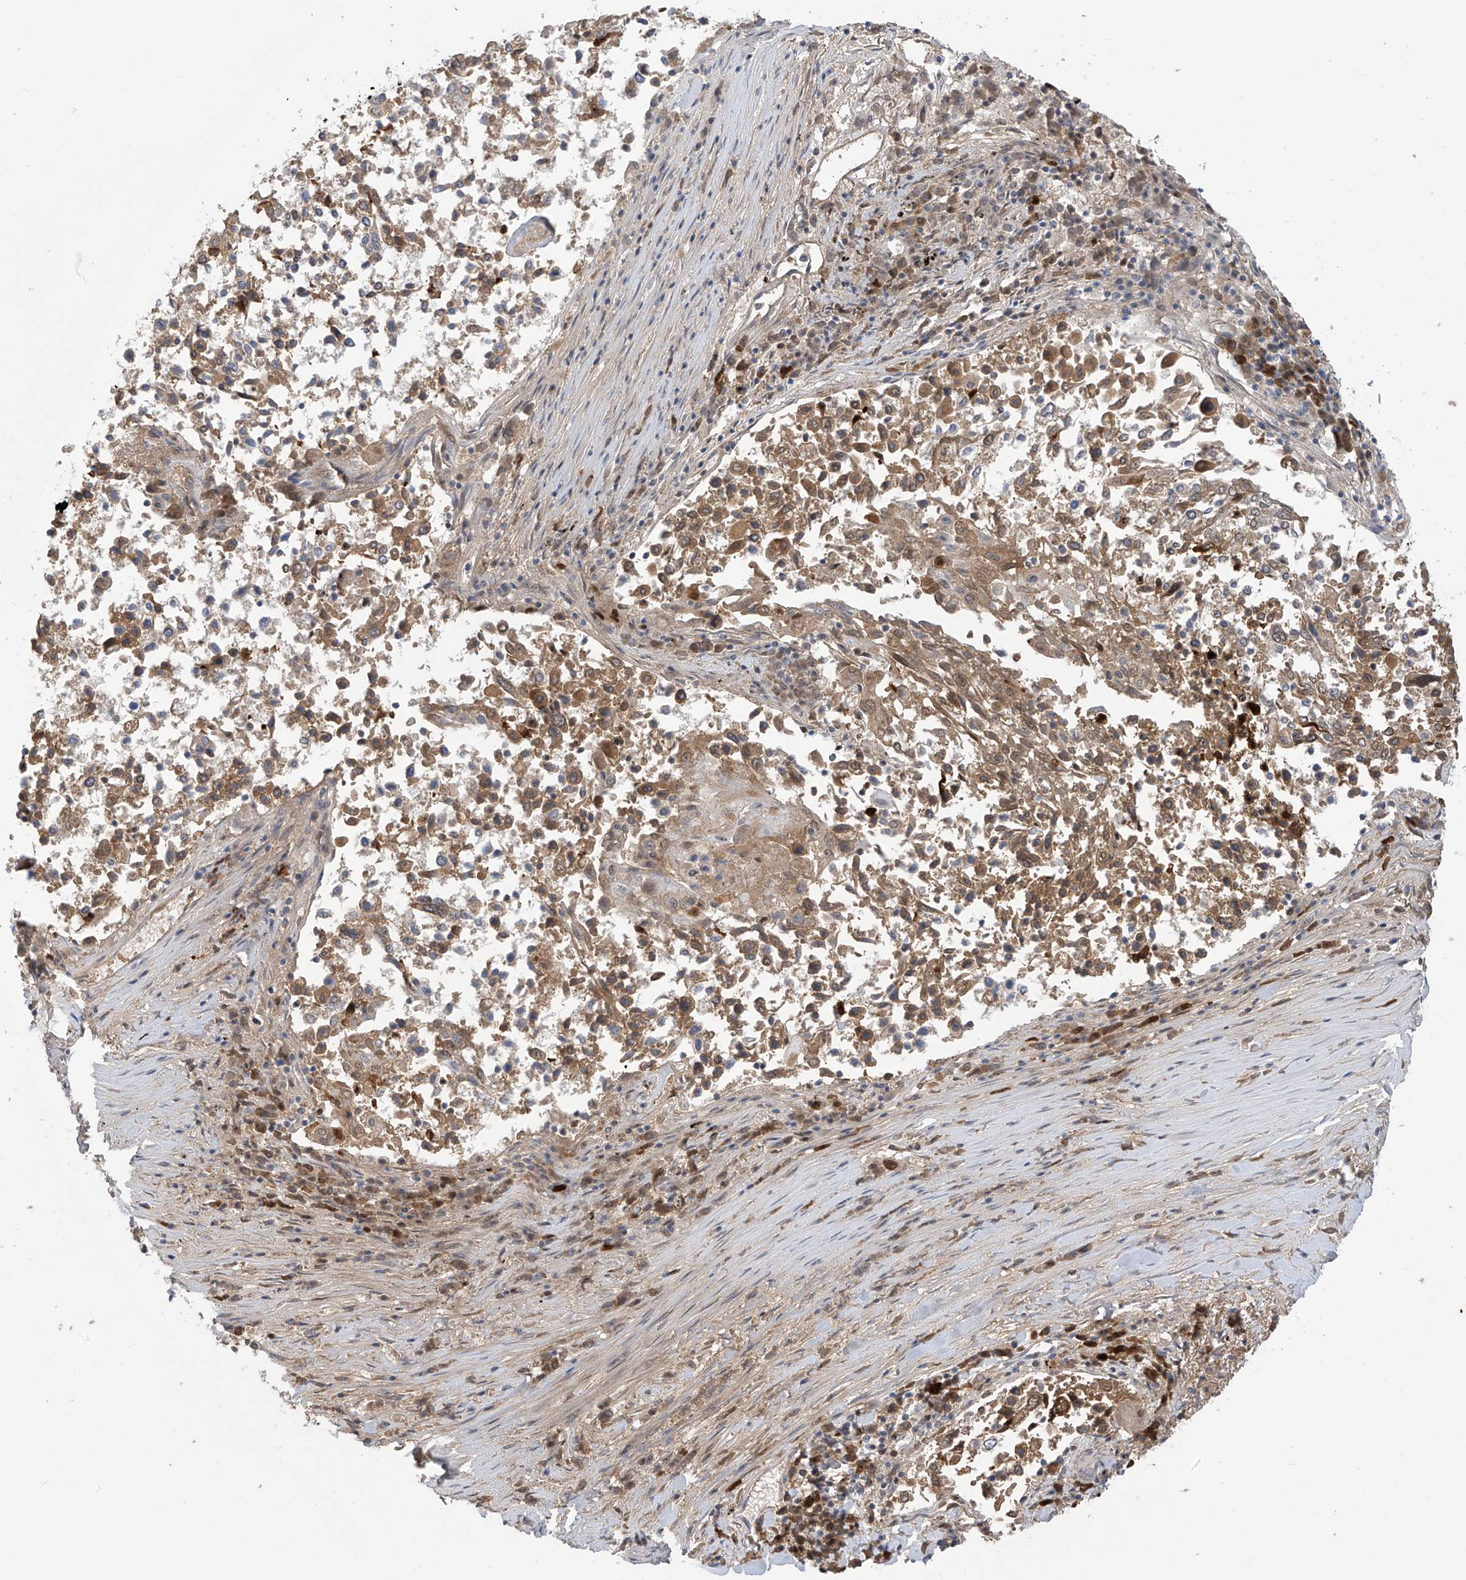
{"staining": {"intensity": "moderate", "quantity": ">75%", "location": "cytoplasmic/membranous,nuclear"}, "tissue": "lung cancer", "cell_type": "Tumor cells", "image_type": "cancer", "snomed": [{"axis": "morphology", "description": "Squamous cell carcinoma, NOS"}, {"axis": "topography", "description": "Lung"}], "caption": "This micrograph exhibits immunohistochemistry (IHC) staining of lung squamous cell carcinoma, with medium moderate cytoplasmic/membranous and nuclear staining in approximately >75% of tumor cells.", "gene": "KIAA1522", "patient": {"sex": "male", "age": 65}}